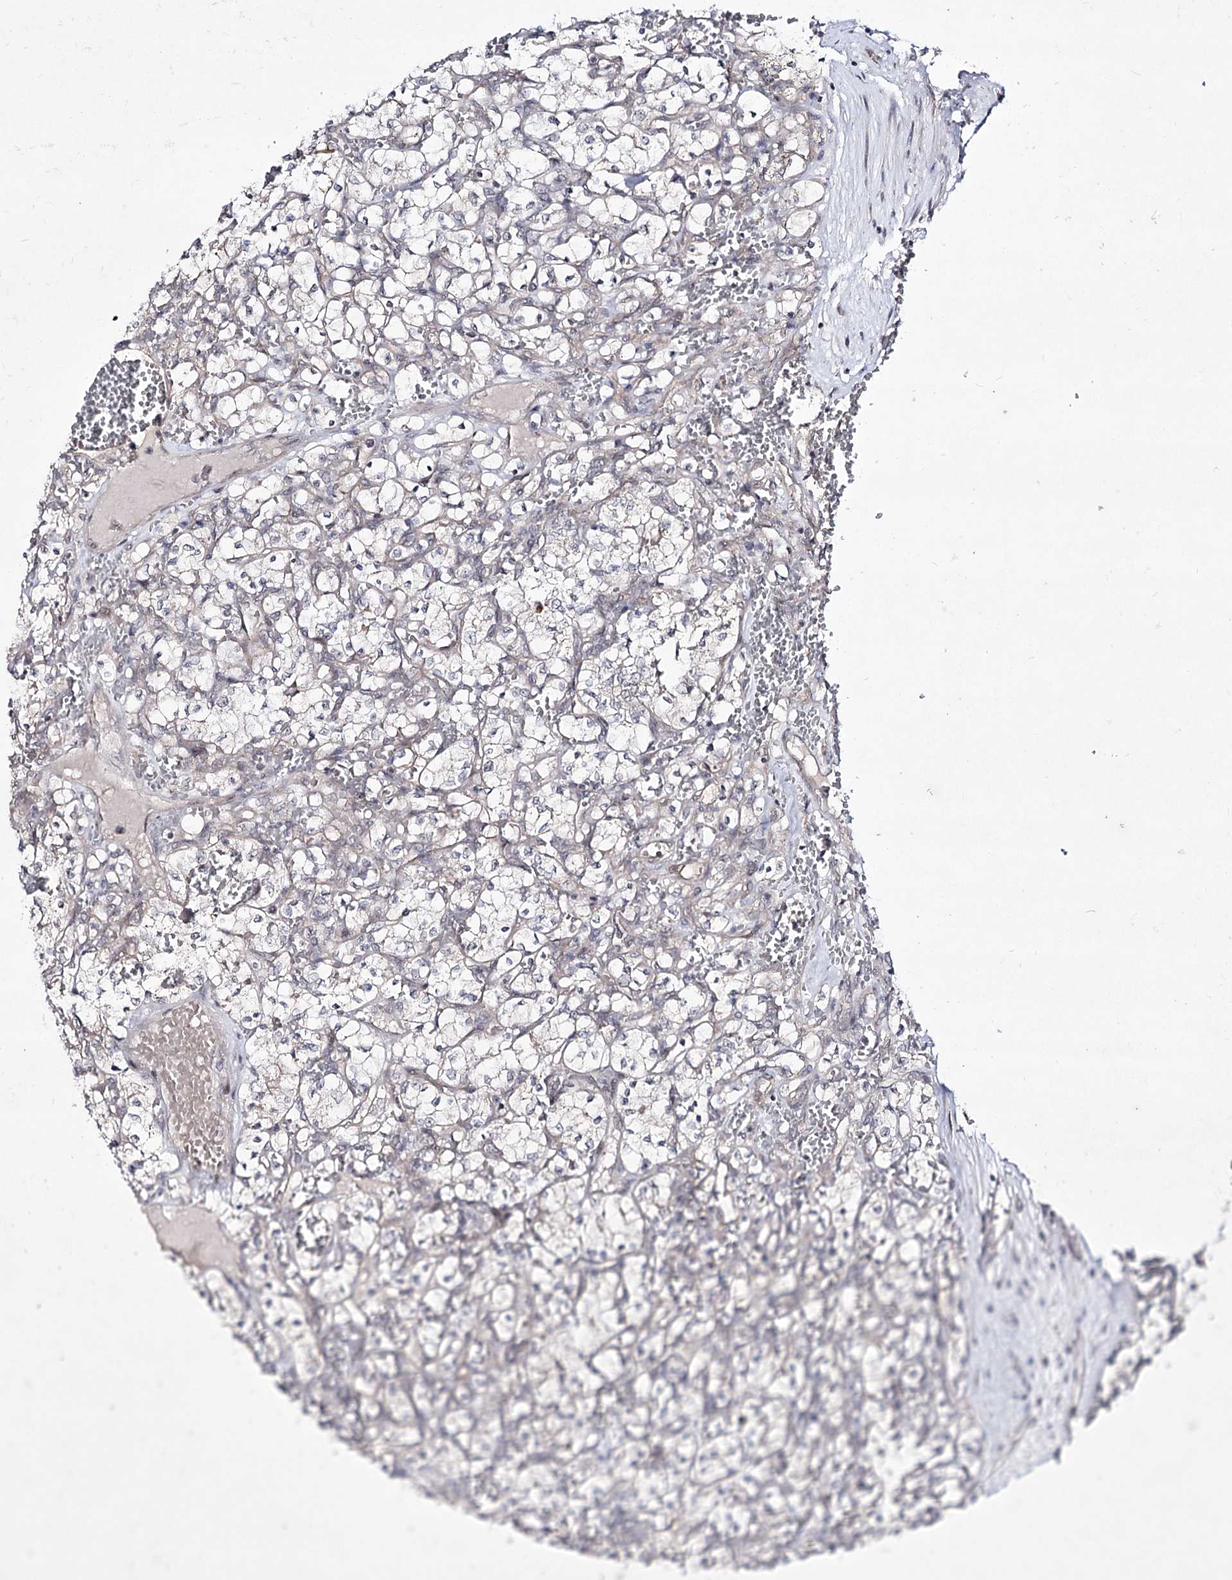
{"staining": {"intensity": "negative", "quantity": "none", "location": "none"}, "tissue": "renal cancer", "cell_type": "Tumor cells", "image_type": "cancer", "snomed": [{"axis": "morphology", "description": "Adenocarcinoma, NOS"}, {"axis": "topography", "description": "Kidney"}], "caption": "DAB (3,3'-diaminobenzidine) immunohistochemical staining of human adenocarcinoma (renal) demonstrates no significant expression in tumor cells. (IHC, brightfield microscopy, high magnification).", "gene": "HOXC11", "patient": {"sex": "female", "age": 69}}